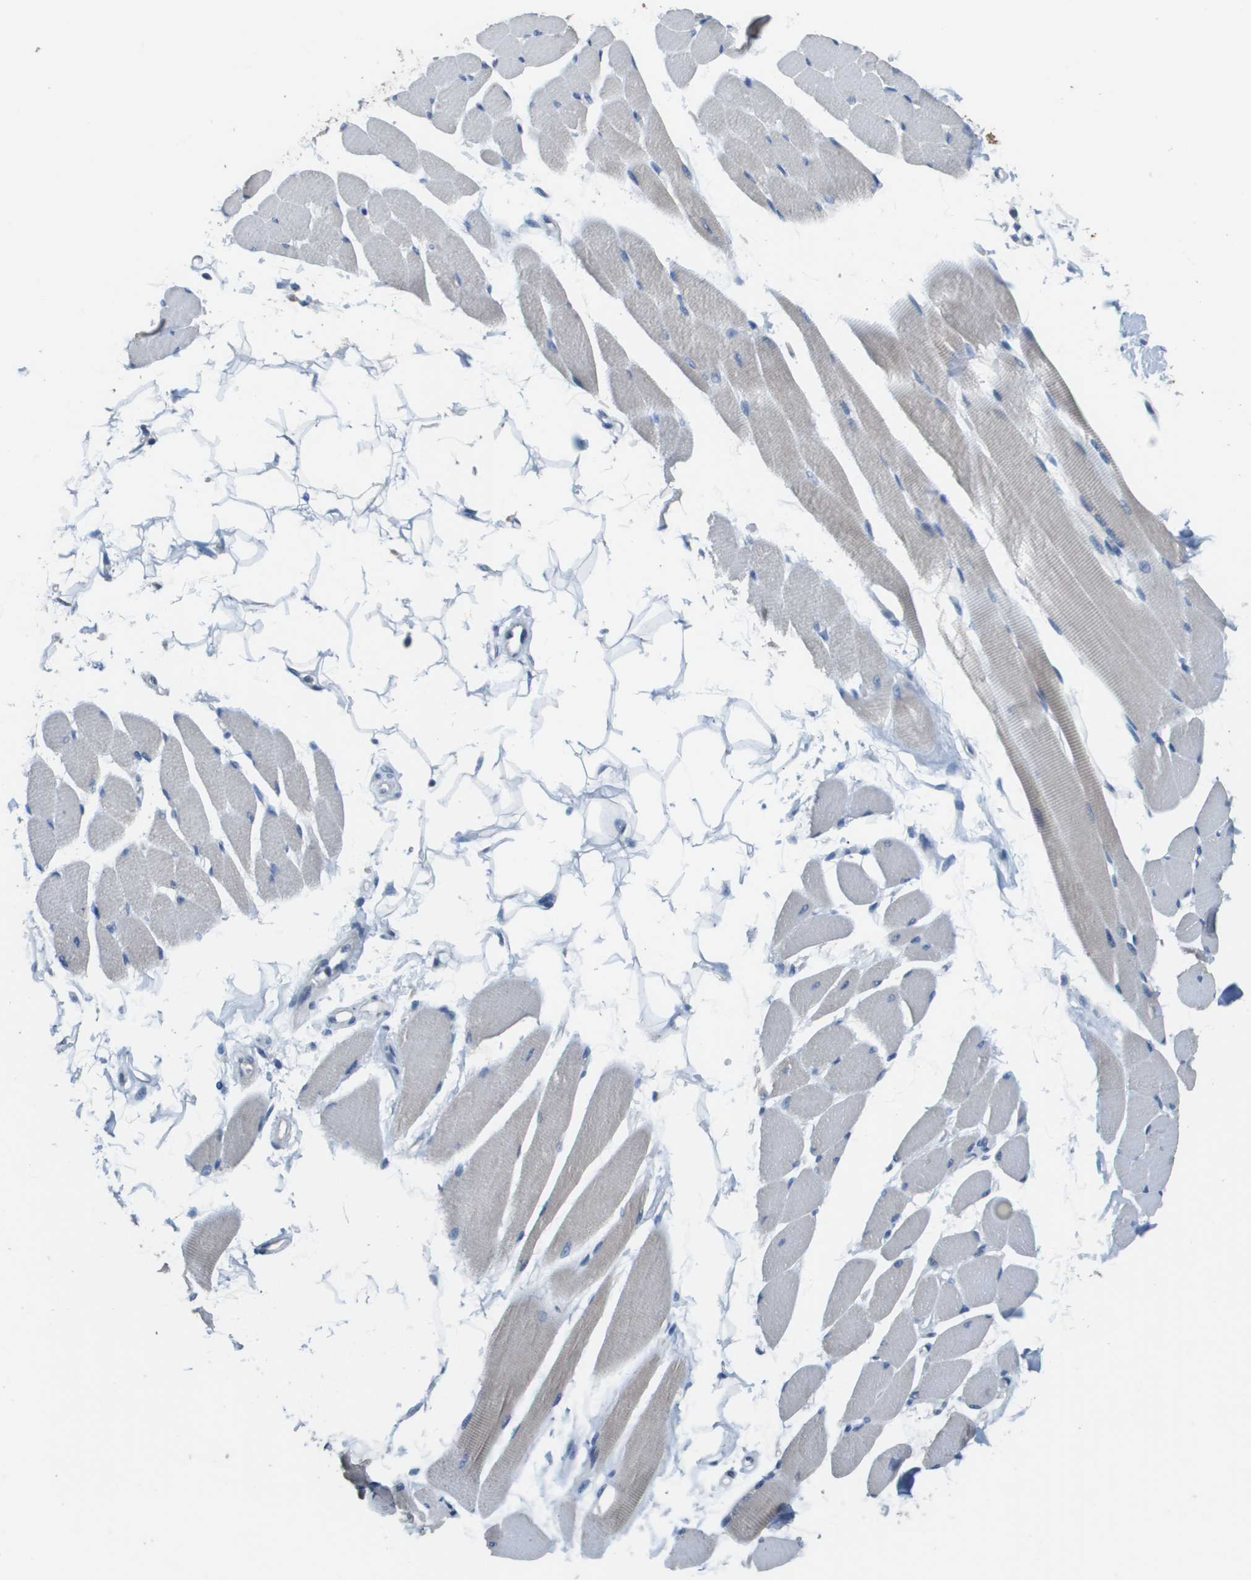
{"staining": {"intensity": "weak", "quantity": "<25%", "location": "cytoplasmic/membranous"}, "tissue": "skeletal muscle", "cell_type": "Myocytes", "image_type": "normal", "snomed": [{"axis": "morphology", "description": "Normal tissue, NOS"}, {"axis": "topography", "description": "Skeletal muscle"}, {"axis": "topography", "description": "Oral tissue"}, {"axis": "topography", "description": "Peripheral nerve tissue"}], "caption": "Unremarkable skeletal muscle was stained to show a protein in brown. There is no significant staining in myocytes.", "gene": "MT3", "patient": {"sex": "female", "age": 84}}